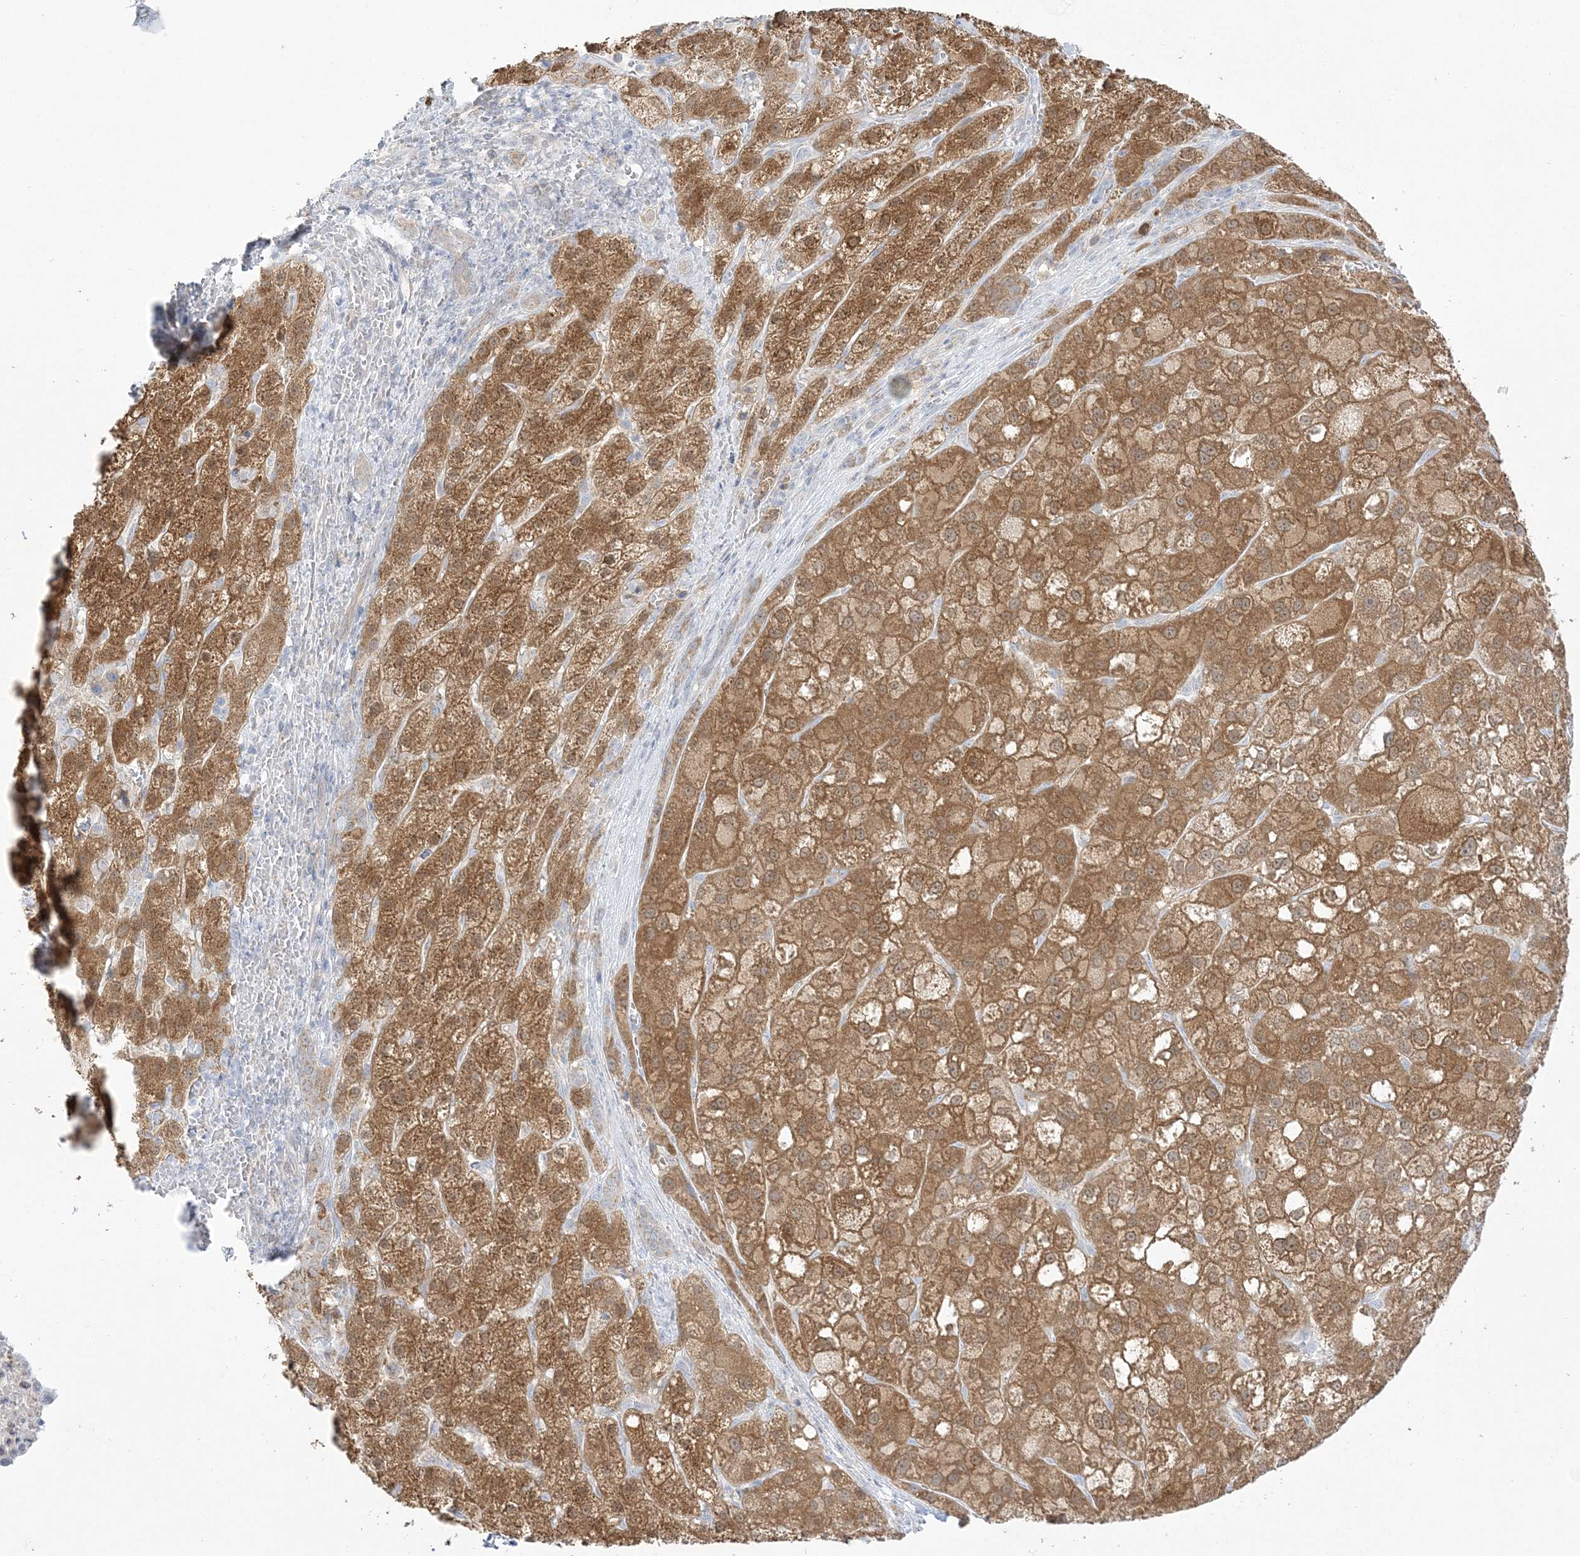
{"staining": {"intensity": "moderate", "quantity": ">75%", "location": "cytoplasmic/membranous"}, "tissue": "liver cancer", "cell_type": "Tumor cells", "image_type": "cancer", "snomed": [{"axis": "morphology", "description": "Carcinoma, Hepatocellular, NOS"}, {"axis": "topography", "description": "Liver"}], "caption": "Tumor cells reveal moderate cytoplasmic/membranous expression in approximately >75% of cells in hepatocellular carcinoma (liver).", "gene": "PCBD1", "patient": {"sex": "male", "age": 57}}